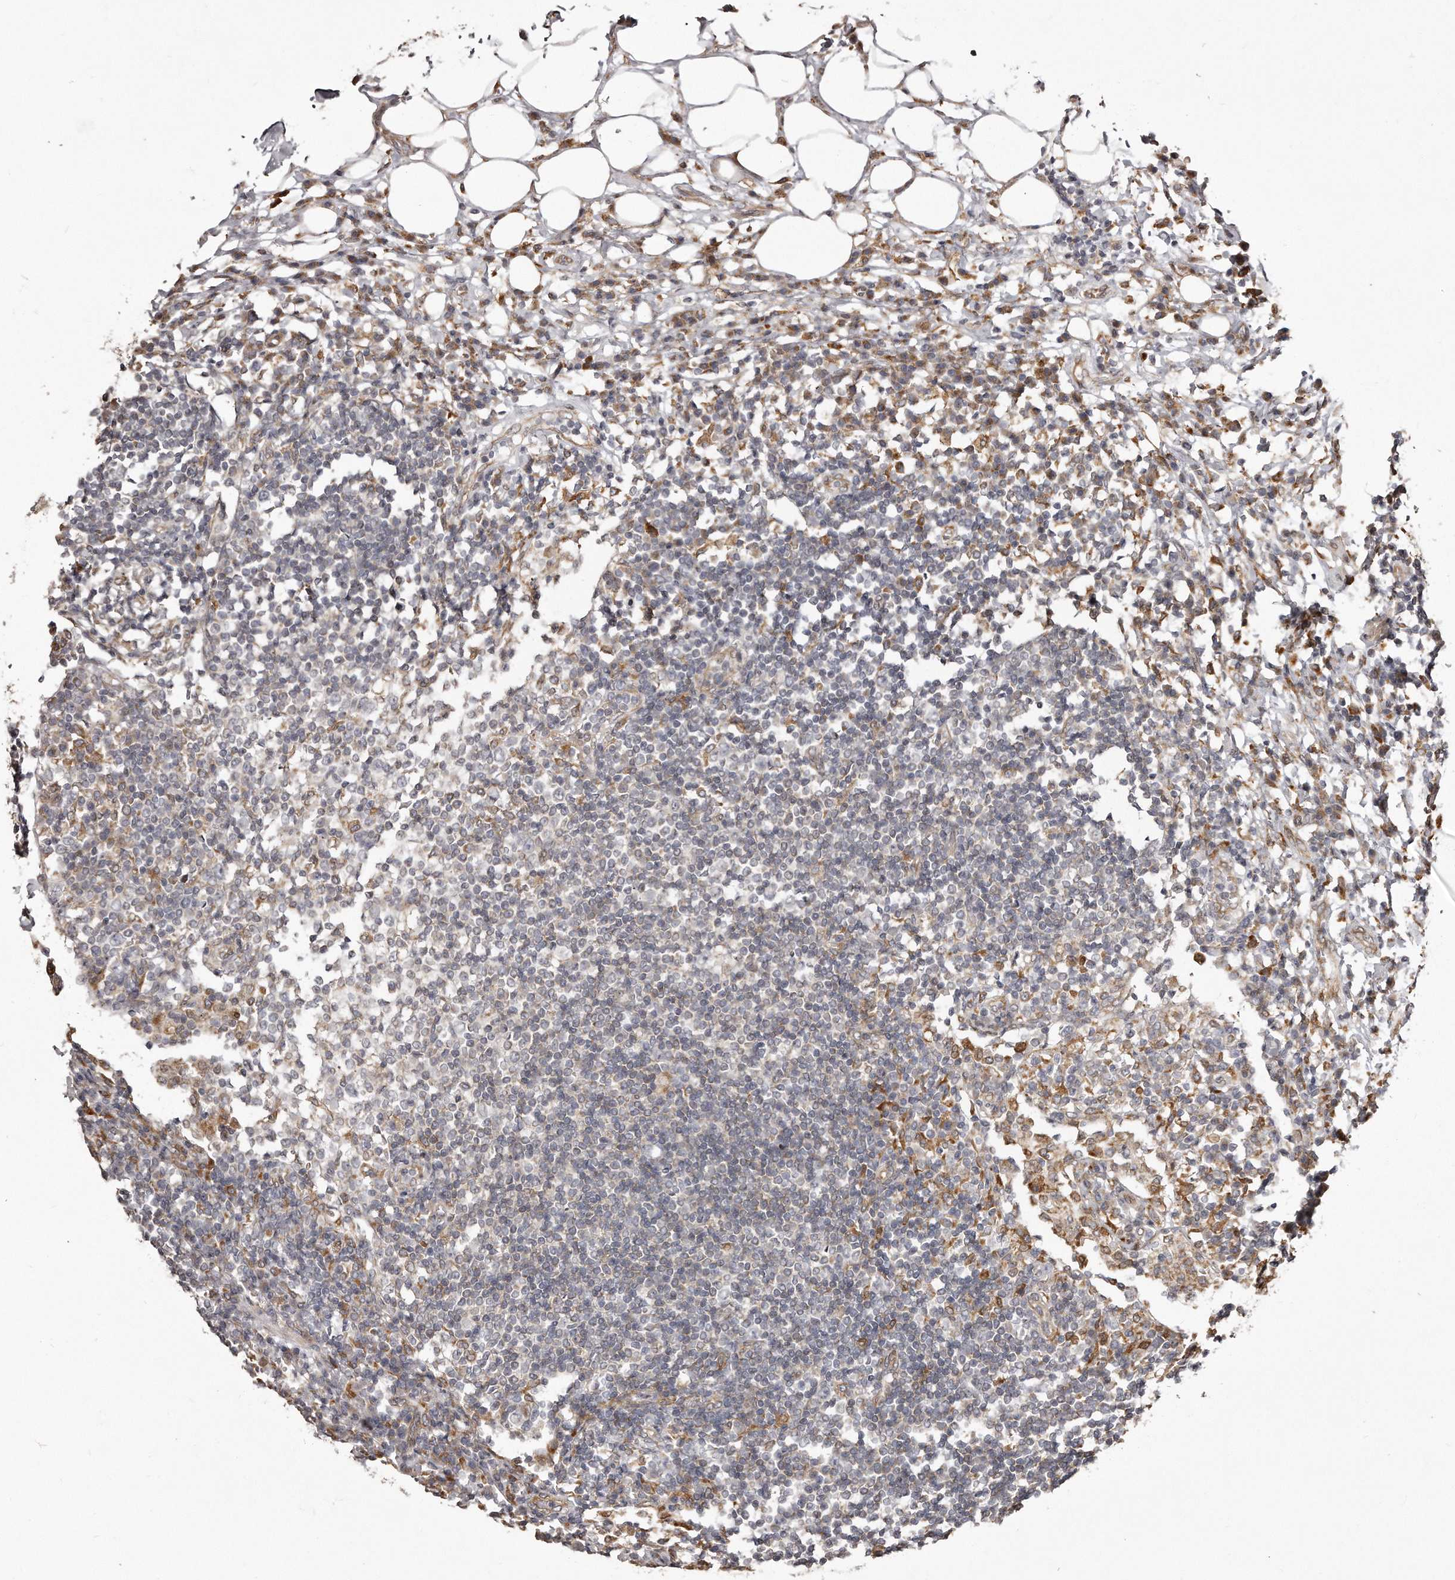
{"staining": {"intensity": "moderate", "quantity": "<25%", "location": "cytoplasmic/membranous"}, "tissue": "lymph node", "cell_type": "Non-germinal center cells", "image_type": "normal", "snomed": [{"axis": "morphology", "description": "Normal tissue, NOS"}, {"axis": "topography", "description": "Lymph node"}], "caption": "The image displays staining of normal lymph node, revealing moderate cytoplasmic/membranous protein positivity (brown color) within non-germinal center cells. Using DAB (3,3'-diaminobenzidine) (brown) and hematoxylin (blue) stains, captured at high magnification using brightfield microscopy.", "gene": "TRAPPC14", "patient": {"sex": "female", "age": 53}}